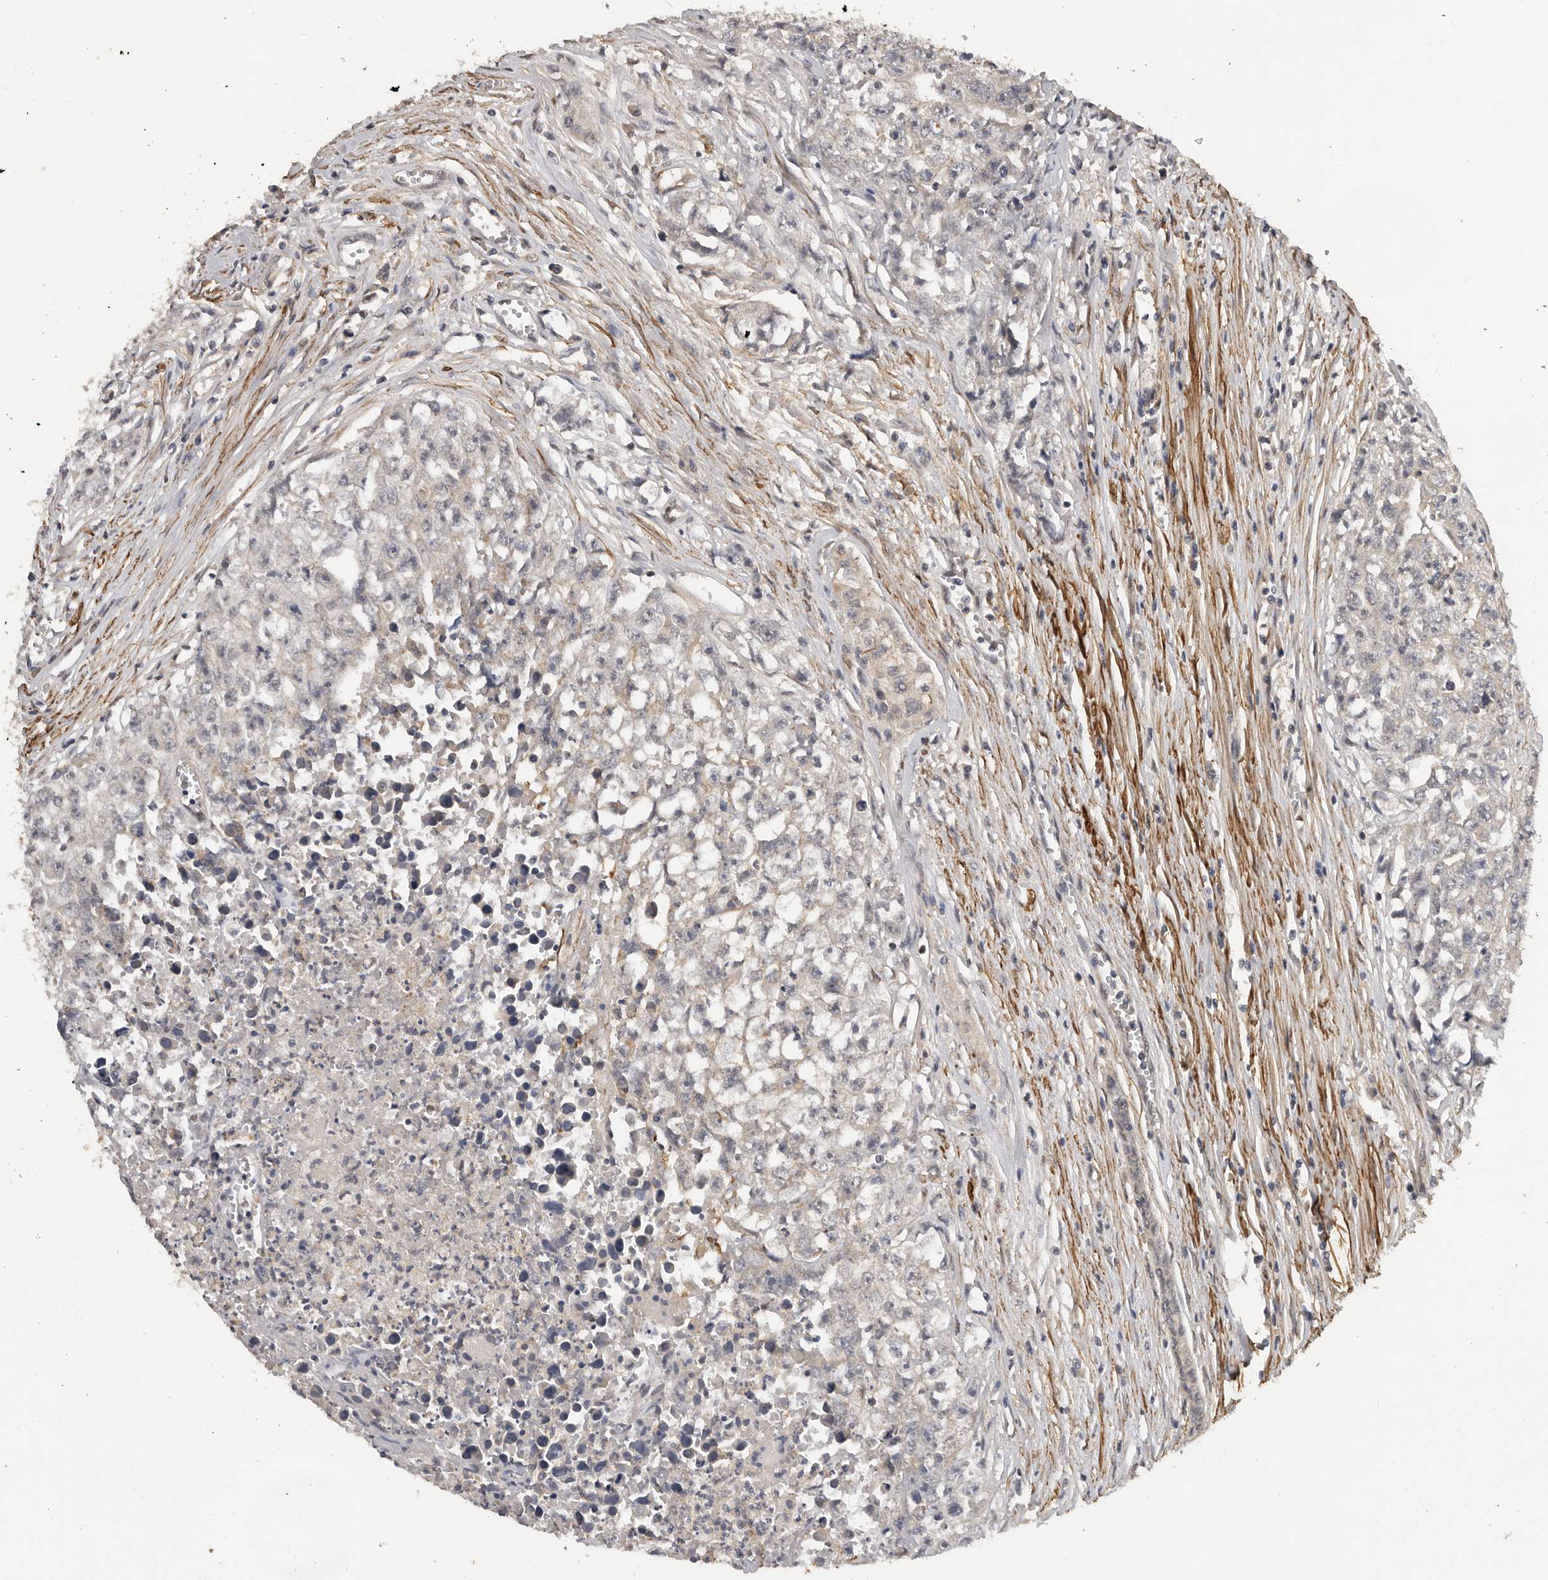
{"staining": {"intensity": "negative", "quantity": "none", "location": "none"}, "tissue": "testis cancer", "cell_type": "Tumor cells", "image_type": "cancer", "snomed": [{"axis": "morphology", "description": "Seminoma, NOS"}, {"axis": "morphology", "description": "Carcinoma, Embryonal, NOS"}, {"axis": "topography", "description": "Testis"}], "caption": "Testis embryonal carcinoma stained for a protein using immunohistochemistry (IHC) demonstrates no staining tumor cells.", "gene": "RNF157", "patient": {"sex": "male", "age": 43}}